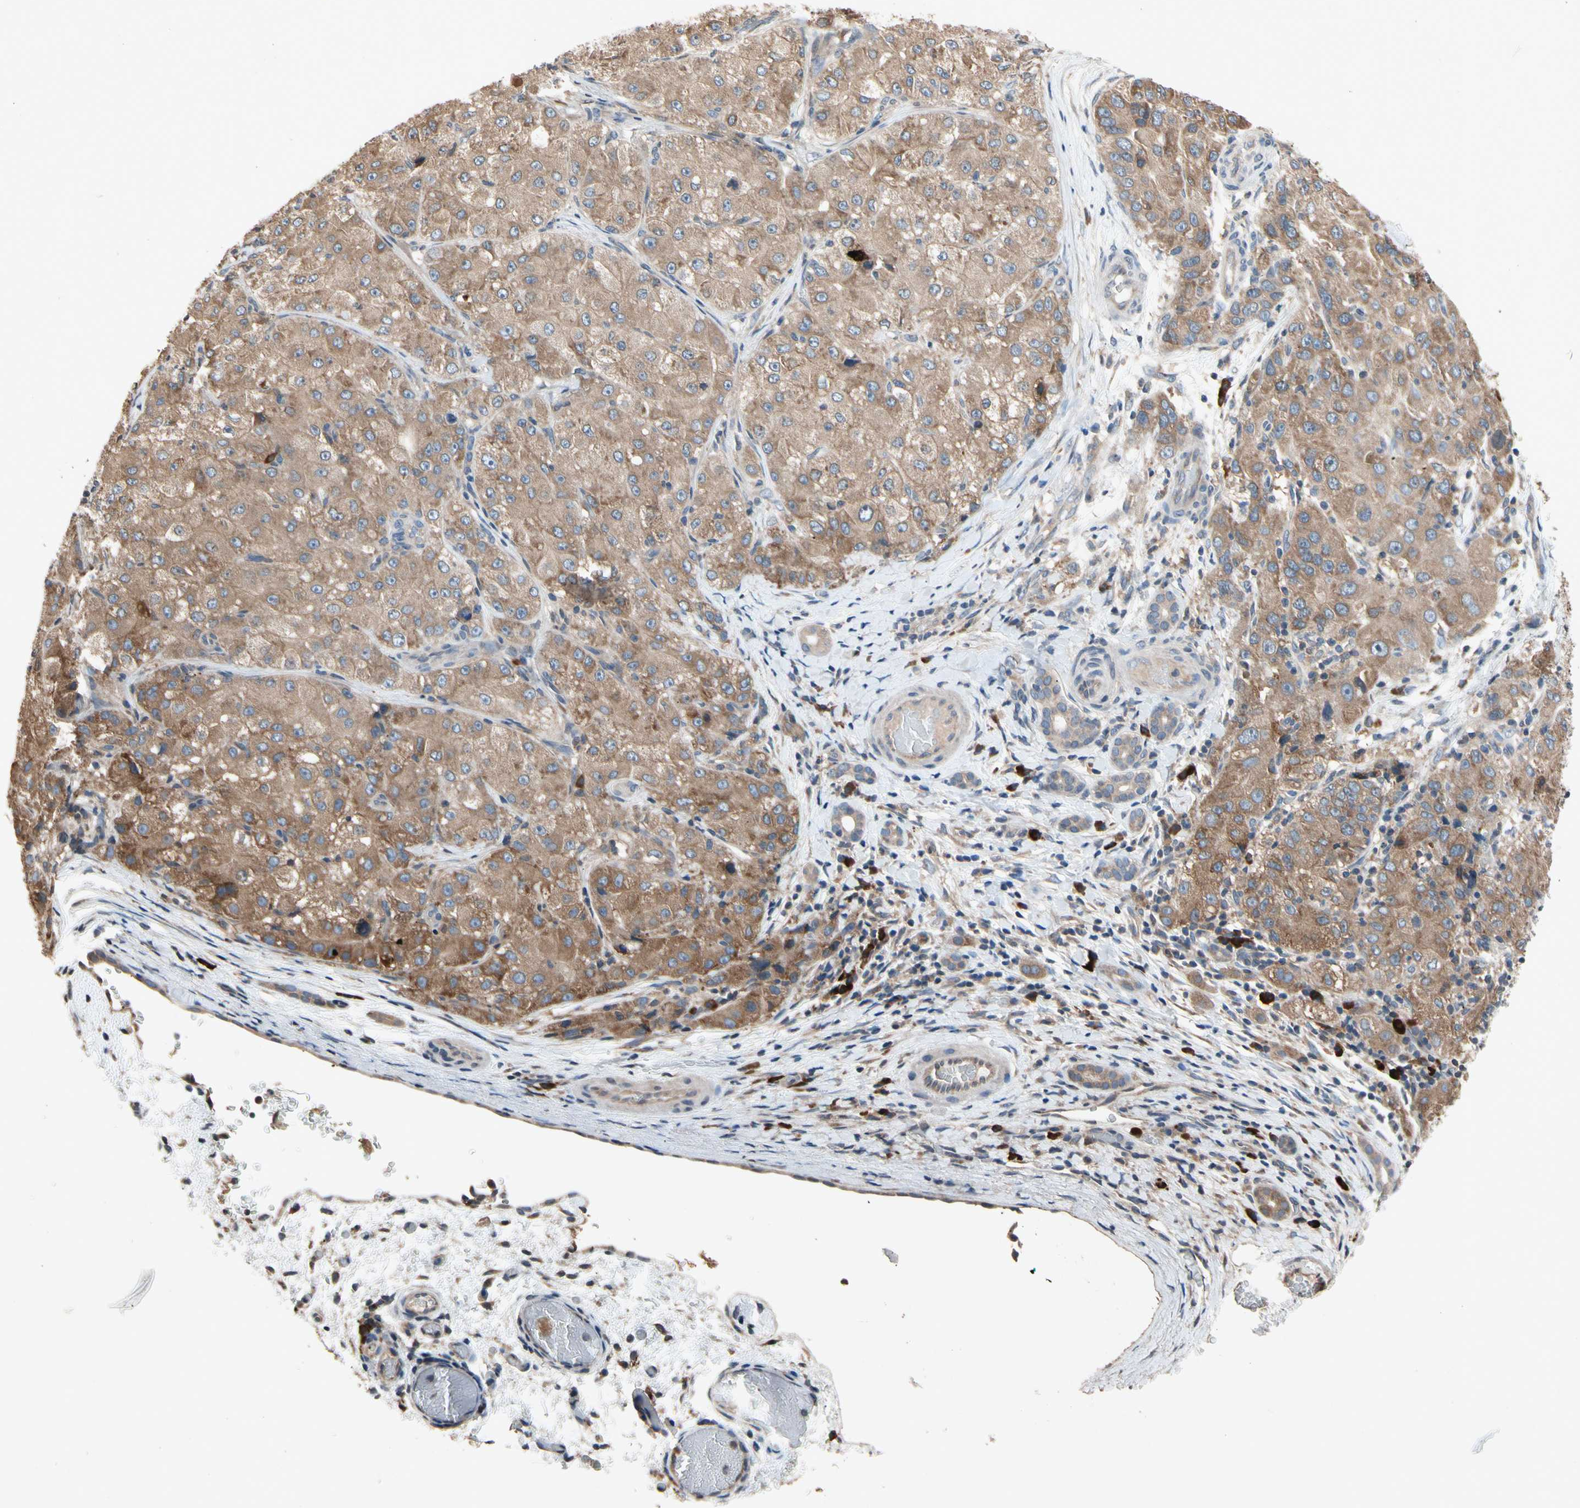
{"staining": {"intensity": "moderate", "quantity": ">75%", "location": "cytoplasmic/membranous"}, "tissue": "liver cancer", "cell_type": "Tumor cells", "image_type": "cancer", "snomed": [{"axis": "morphology", "description": "Carcinoma, Hepatocellular, NOS"}, {"axis": "topography", "description": "Liver"}], "caption": "Immunohistochemical staining of liver hepatocellular carcinoma demonstrates moderate cytoplasmic/membranous protein positivity in approximately >75% of tumor cells.", "gene": "PRDX4", "patient": {"sex": "male", "age": 80}}